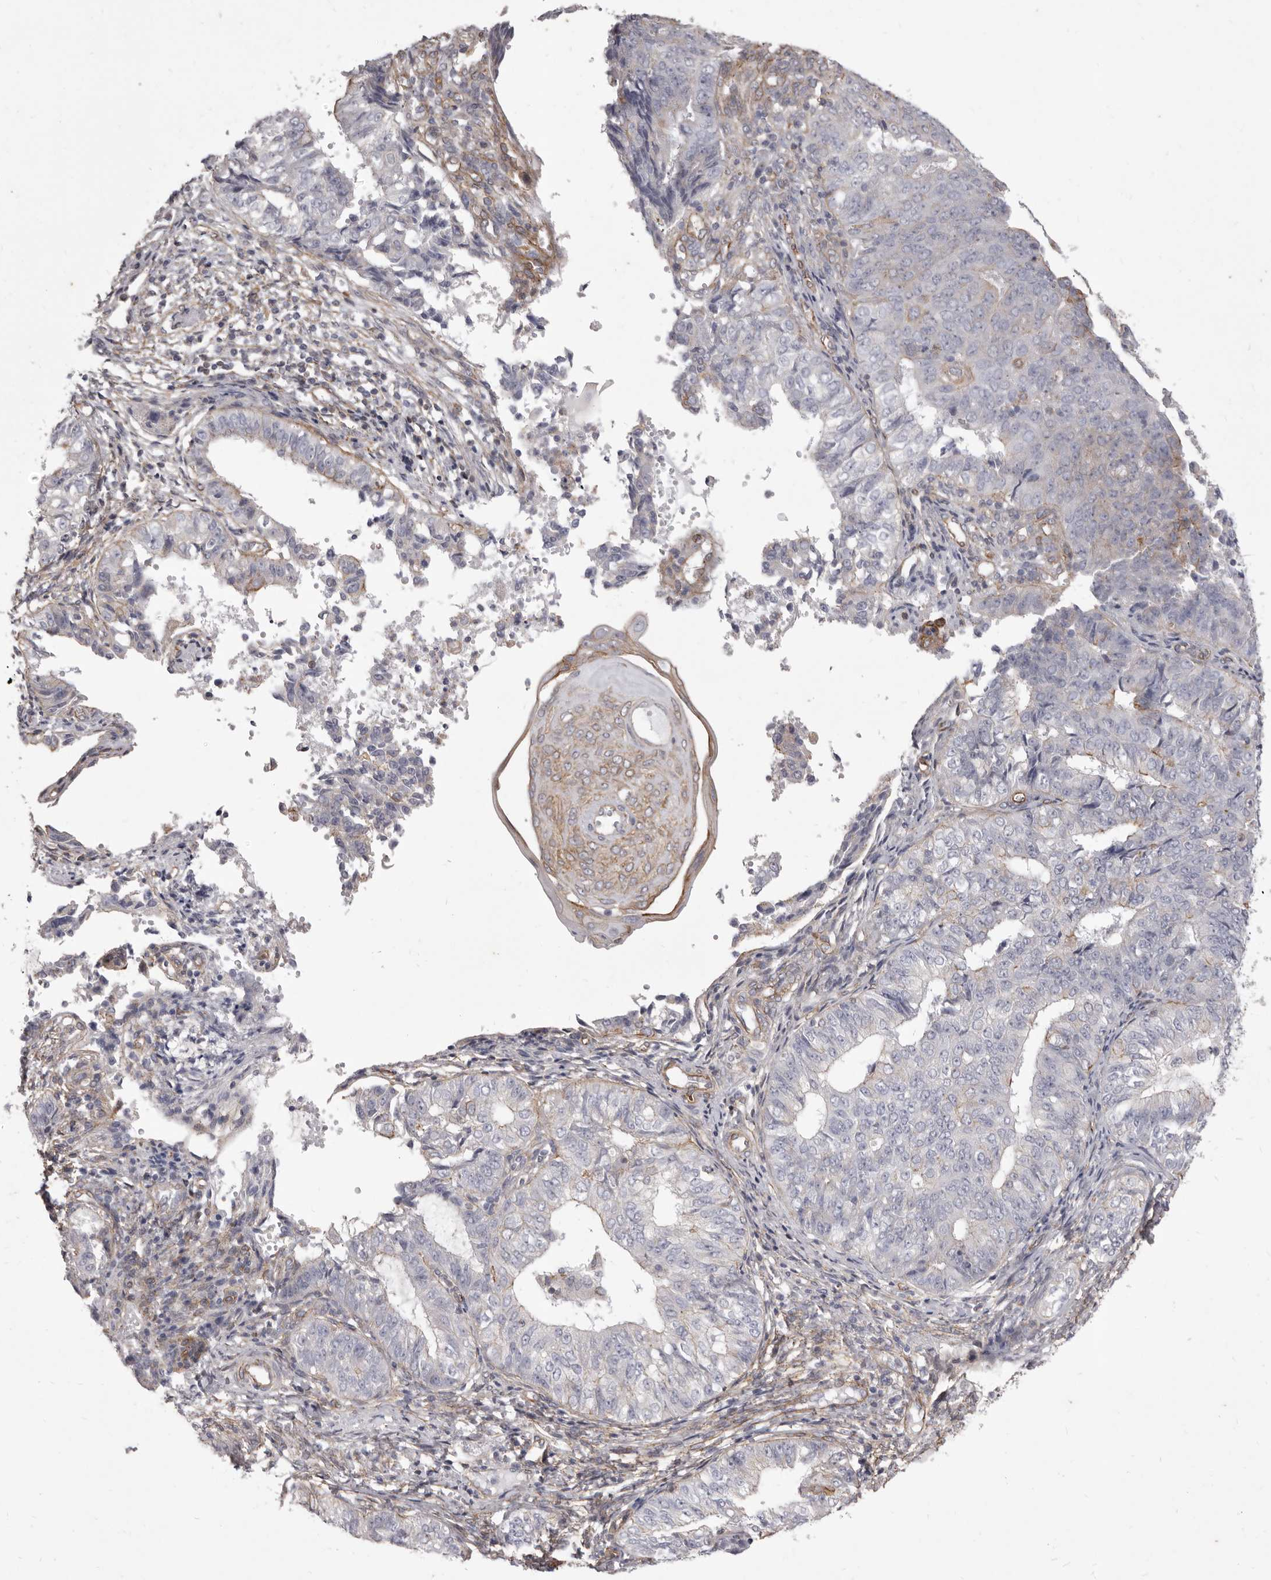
{"staining": {"intensity": "weak", "quantity": "<25%", "location": "cytoplasmic/membranous"}, "tissue": "endometrial cancer", "cell_type": "Tumor cells", "image_type": "cancer", "snomed": [{"axis": "morphology", "description": "Adenocarcinoma, NOS"}, {"axis": "topography", "description": "Endometrium"}], "caption": "Immunohistochemistry (IHC) photomicrograph of neoplastic tissue: adenocarcinoma (endometrial) stained with DAB (3,3'-diaminobenzidine) exhibits no significant protein staining in tumor cells. (DAB IHC visualized using brightfield microscopy, high magnification).", "gene": "P2RX6", "patient": {"sex": "female", "age": 32}}